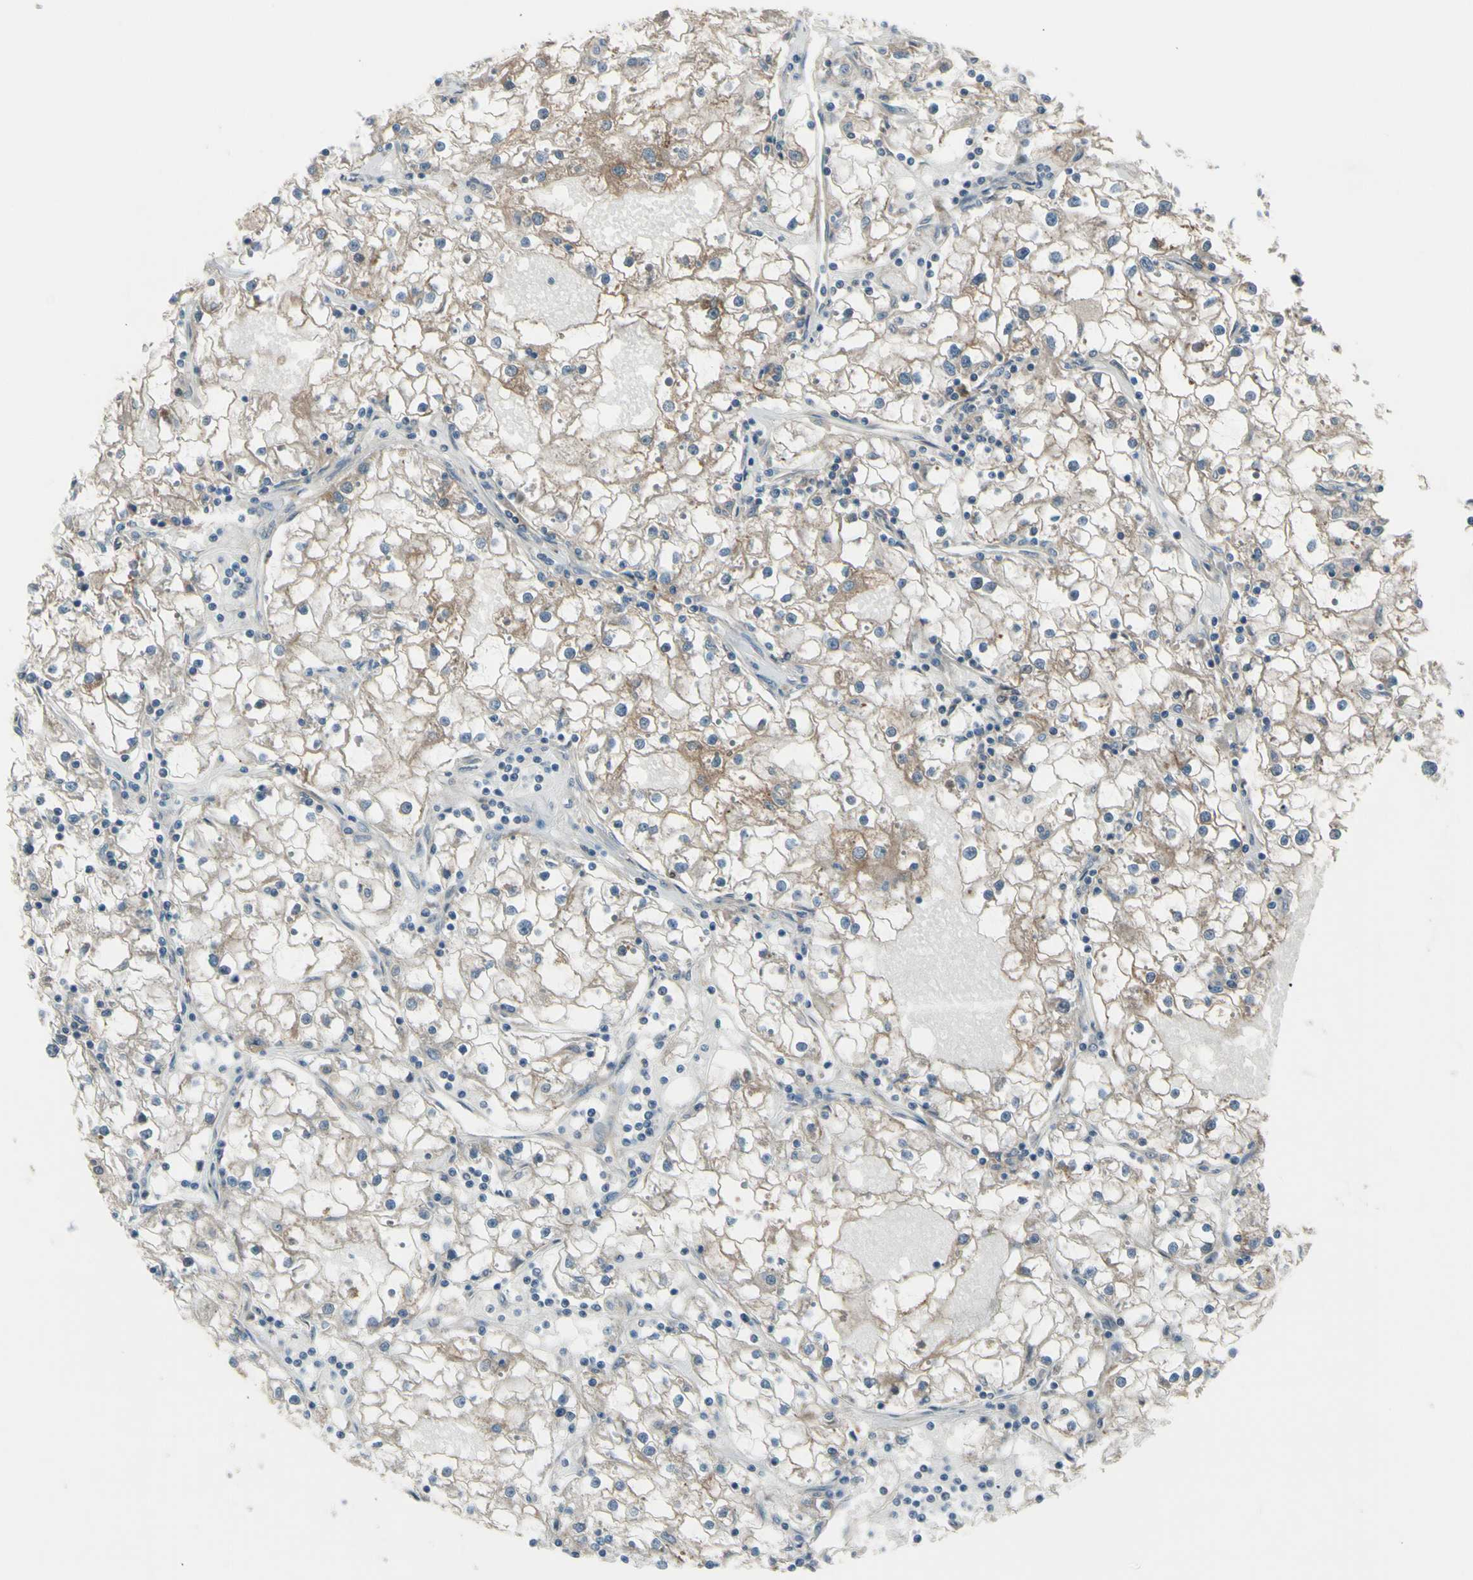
{"staining": {"intensity": "weak", "quantity": ">75%", "location": "cytoplasmic/membranous"}, "tissue": "renal cancer", "cell_type": "Tumor cells", "image_type": "cancer", "snomed": [{"axis": "morphology", "description": "Adenocarcinoma, NOS"}, {"axis": "topography", "description": "Kidney"}], "caption": "Weak cytoplasmic/membranous protein positivity is present in approximately >75% of tumor cells in renal cancer. (DAB IHC with brightfield microscopy, high magnification).", "gene": "AFP", "patient": {"sex": "male", "age": 56}}